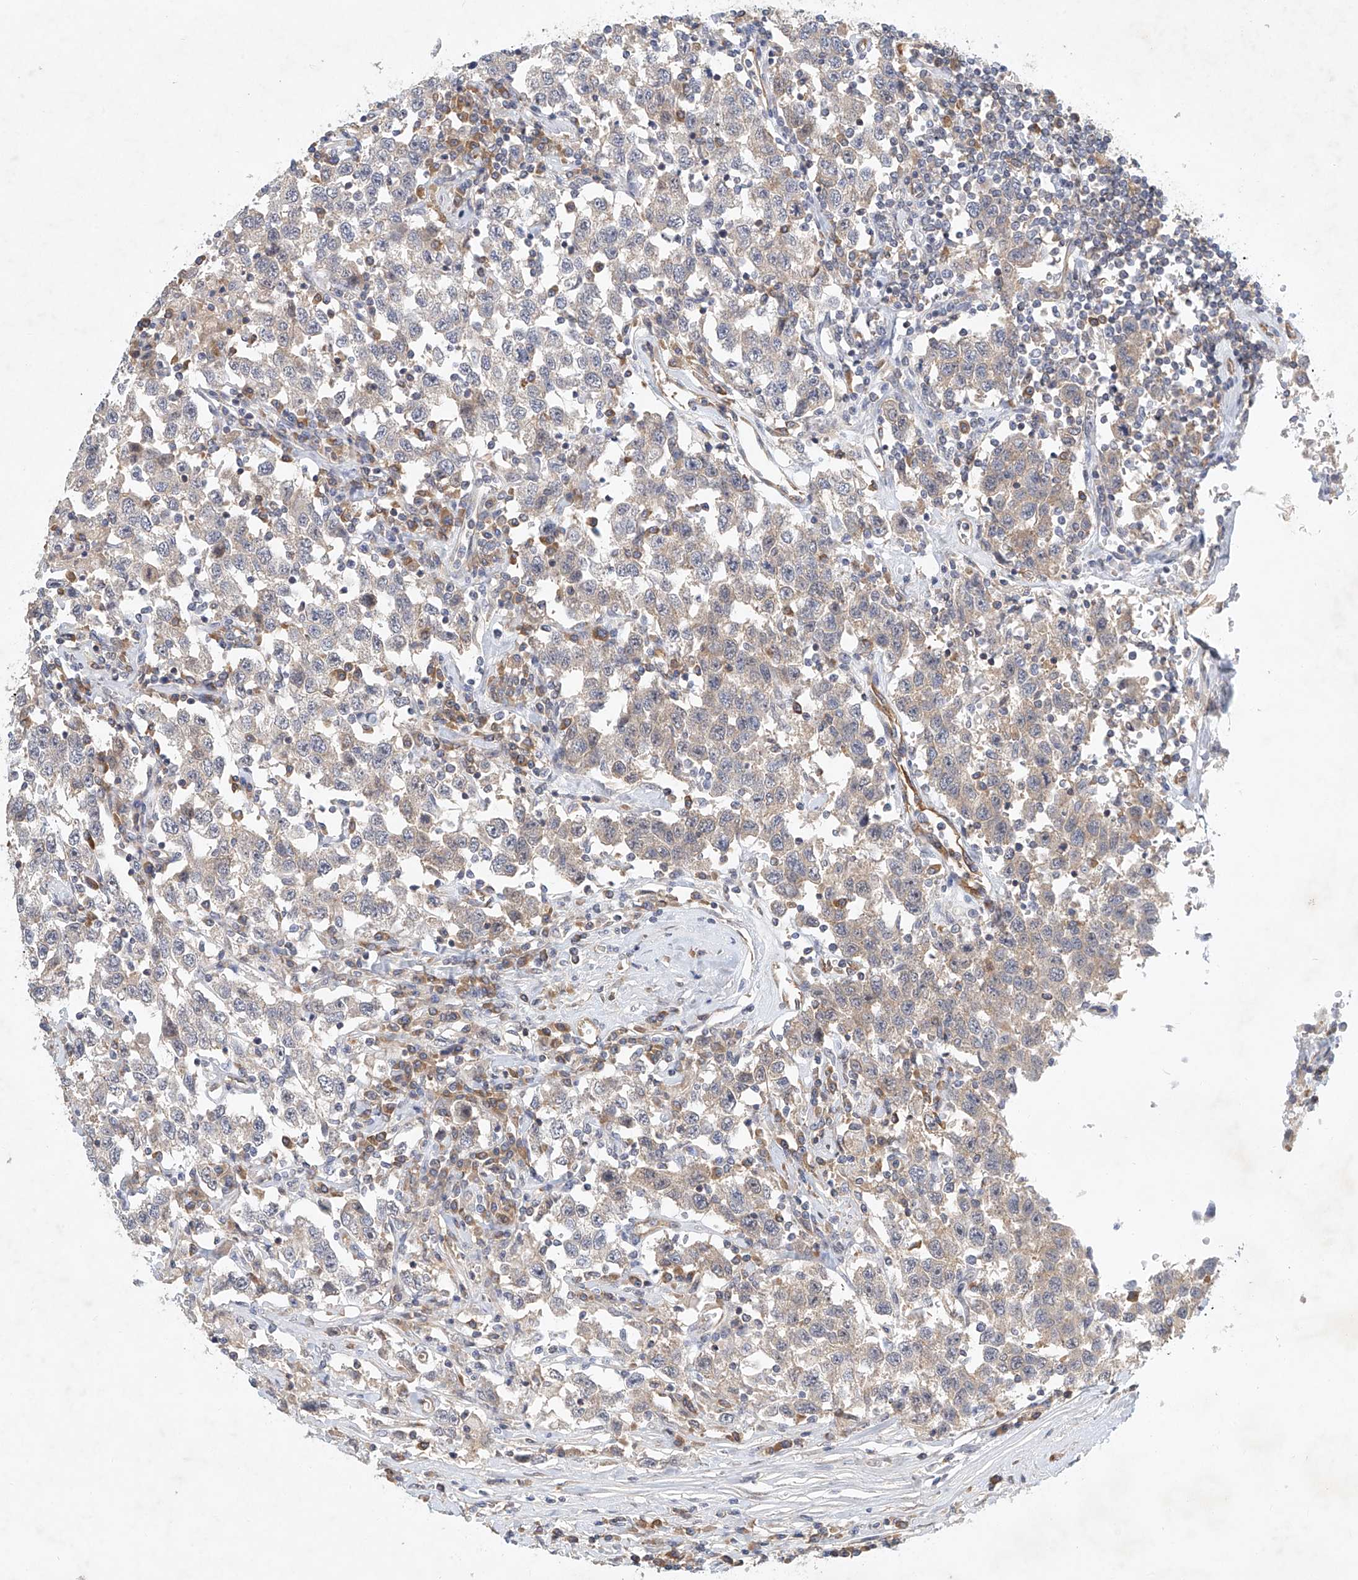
{"staining": {"intensity": "weak", "quantity": "25%-75%", "location": "cytoplasmic/membranous"}, "tissue": "testis cancer", "cell_type": "Tumor cells", "image_type": "cancer", "snomed": [{"axis": "morphology", "description": "Seminoma, NOS"}, {"axis": "topography", "description": "Testis"}], "caption": "Protein expression analysis of testis cancer (seminoma) shows weak cytoplasmic/membranous positivity in approximately 25%-75% of tumor cells.", "gene": "CARMIL1", "patient": {"sex": "male", "age": 41}}